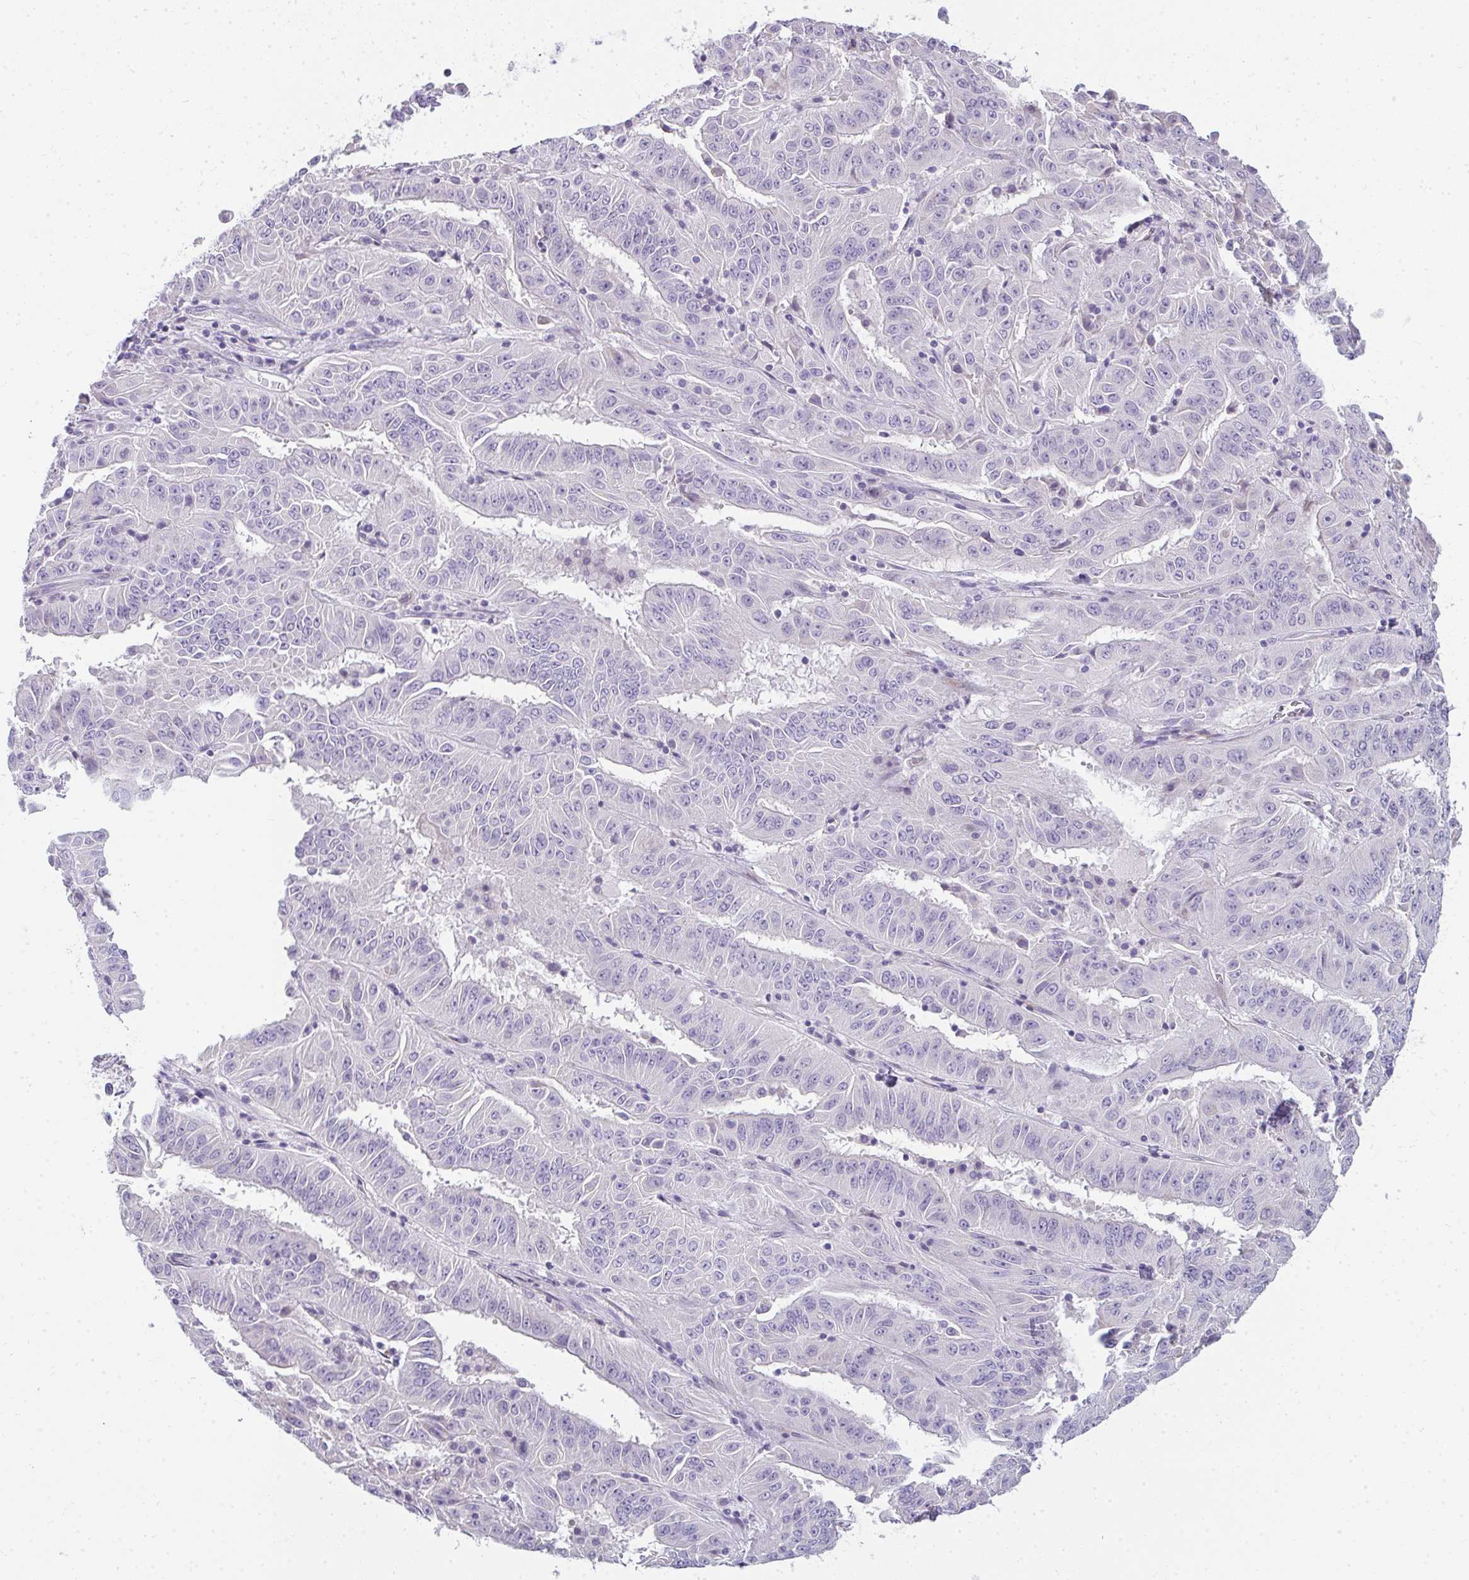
{"staining": {"intensity": "negative", "quantity": "none", "location": "none"}, "tissue": "pancreatic cancer", "cell_type": "Tumor cells", "image_type": "cancer", "snomed": [{"axis": "morphology", "description": "Adenocarcinoma, NOS"}, {"axis": "topography", "description": "Pancreas"}], "caption": "IHC of human pancreatic cancer demonstrates no expression in tumor cells.", "gene": "PPP1R3G", "patient": {"sex": "male", "age": 63}}